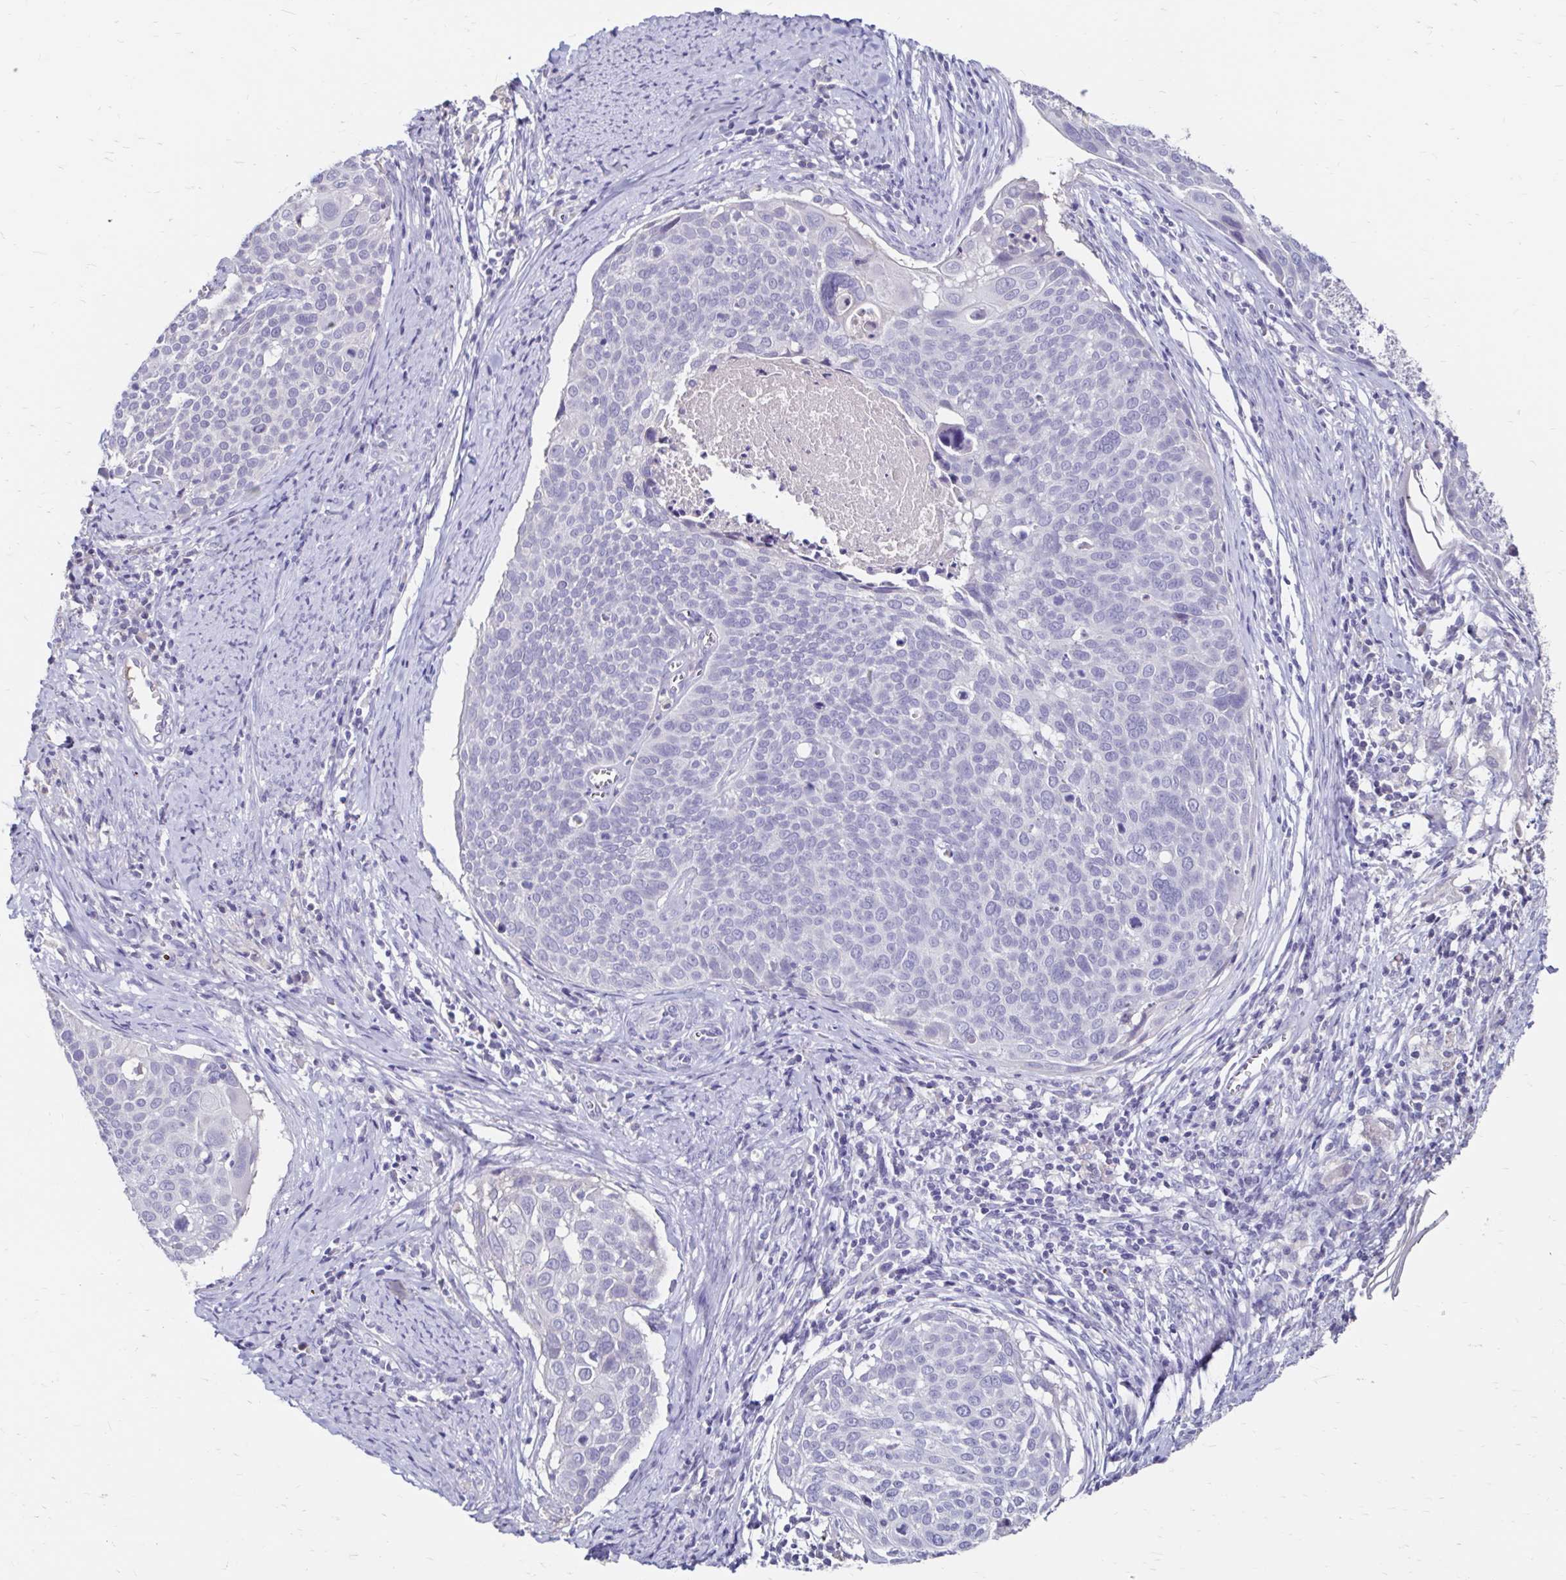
{"staining": {"intensity": "negative", "quantity": "none", "location": "none"}, "tissue": "cervical cancer", "cell_type": "Tumor cells", "image_type": "cancer", "snomed": [{"axis": "morphology", "description": "Squamous cell carcinoma, NOS"}, {"axis": "topography", "description": "Cervix"}], "caption": "Human cervical cancer stained for a protein using IHC shows no positivity in tumor cells.", "gene": "SCG3", "patient": {"sex": "female", "age": 39}}